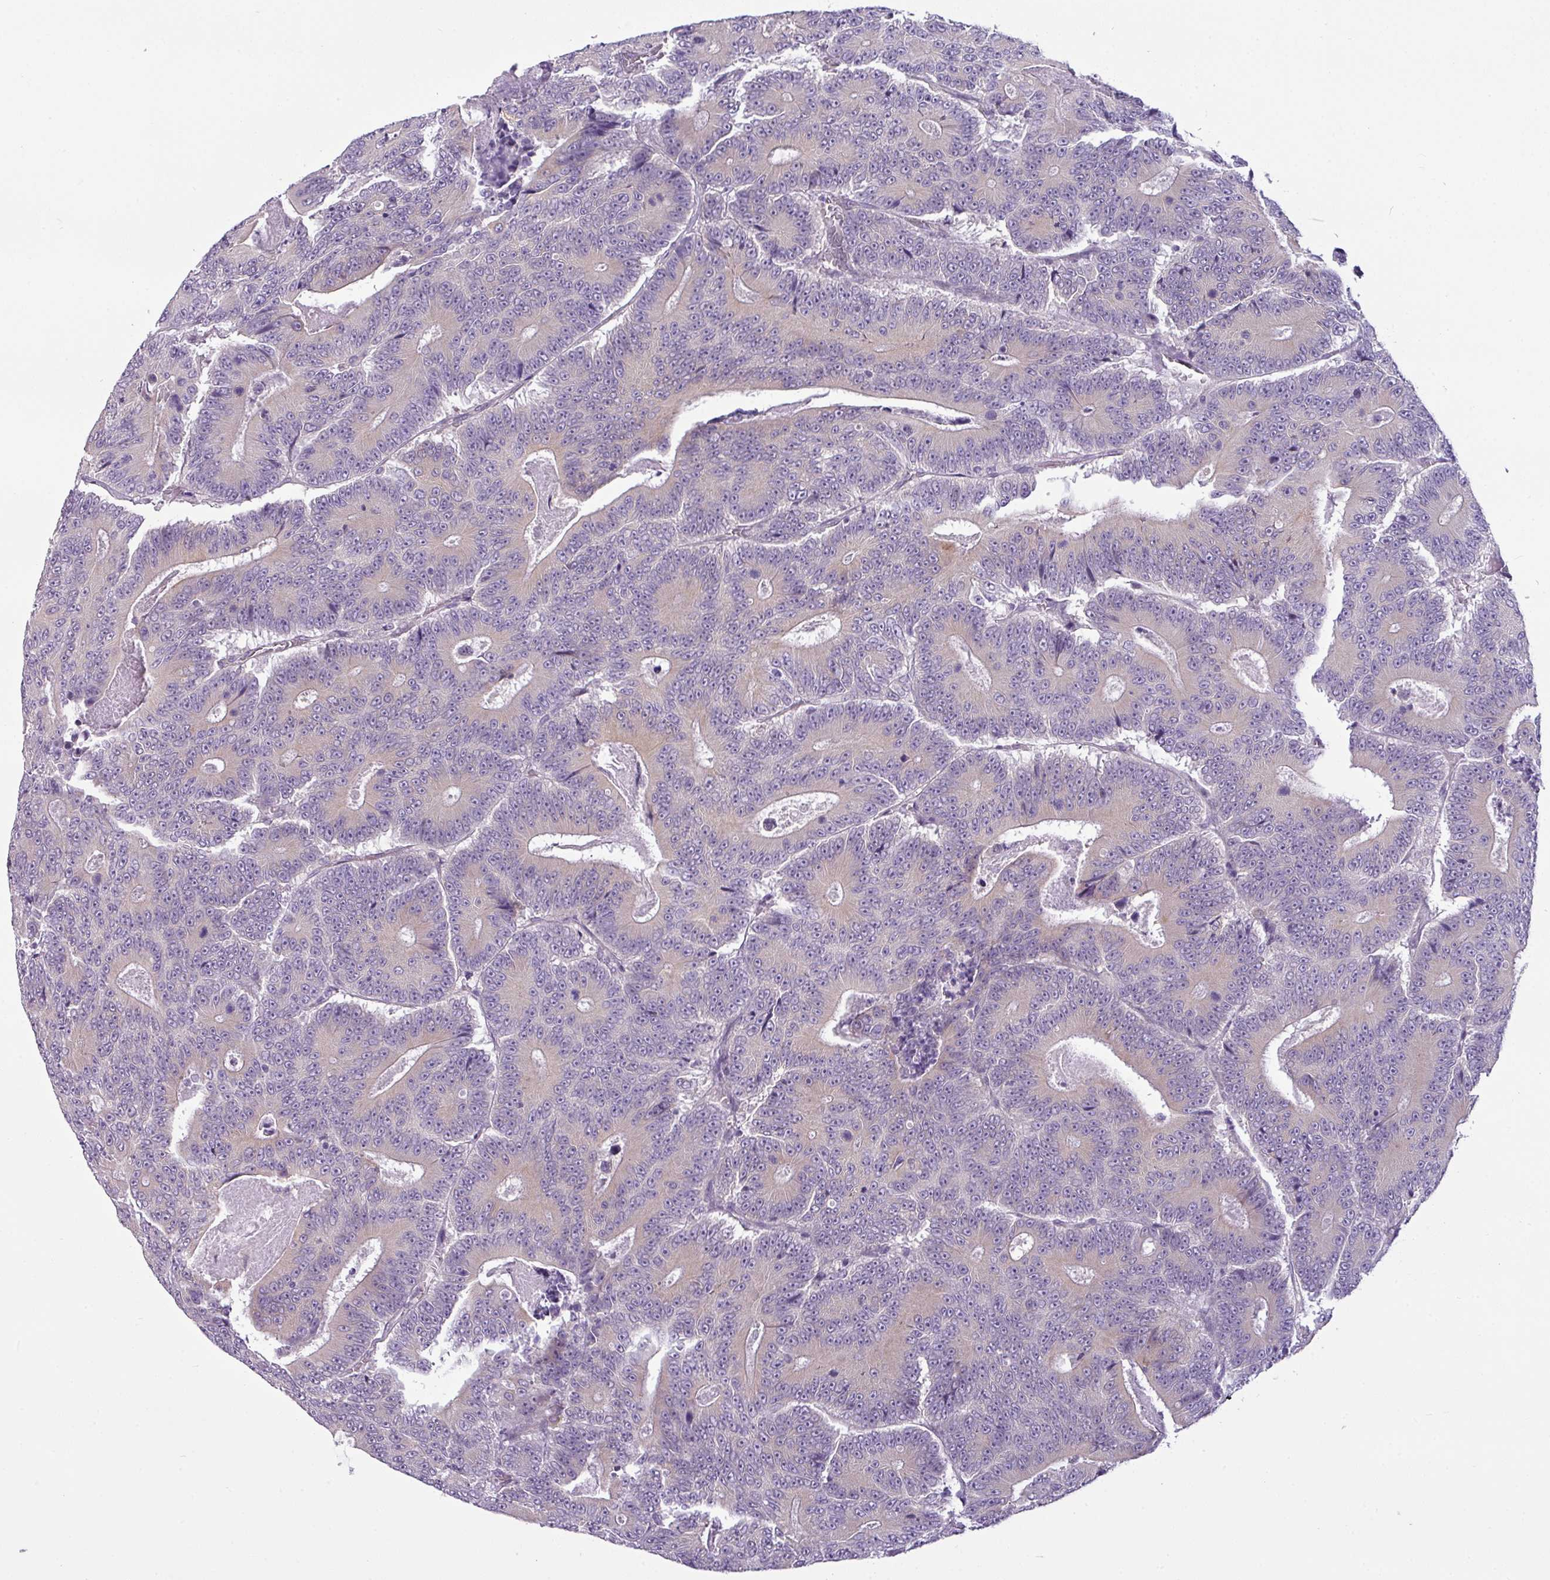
{"staining": {"intensity": "weak", "quantity": ">75%", "location": "cytoplasmic/membranous"}, "tissue": "colorectal cancer", "cell_type": "Tumor cells", "image_type": "cancer", "snomed": [{"axis": "morphology", "description": "Adenocarcinoma, NOS"}, {"axis": "topography", "description": "Colon"}], "caption": "Immunohistochemical staining of colorectal cancer (adenocarcinoma) shows weak cytoplasmic/membranous protein positivity in approximately >75% of tumor cells. The protein of interest is stained brown, and the nuclei are stained in blue (DAB IHC with brightfield microscopy, high magnification).", "gene": "TOR1AIP2", "patient": {"sex": "male", "age": 83}}